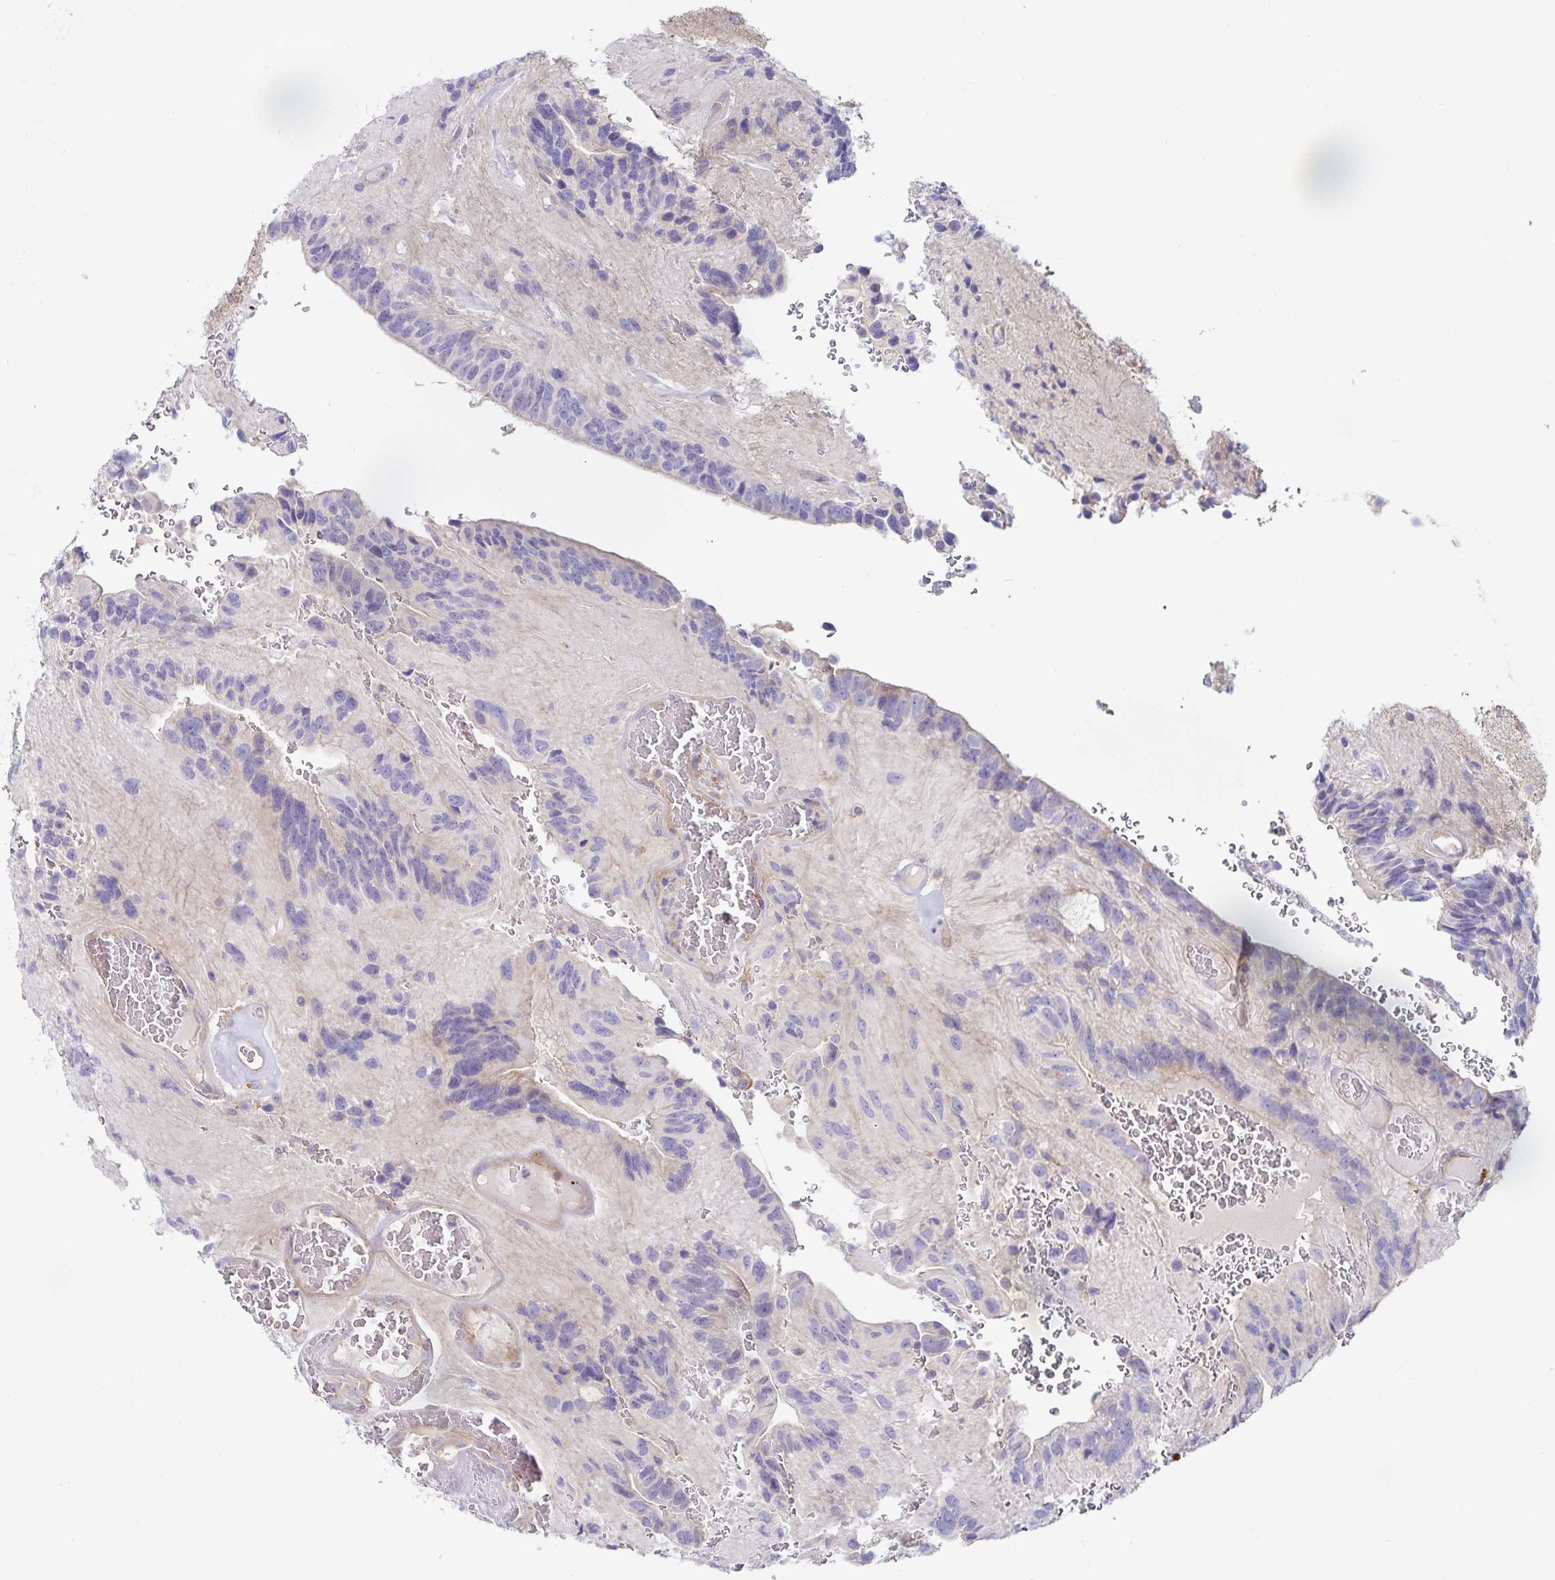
{"staining": {"intensity": "negative", "quantity": "none", "location": "none"}, "tissue": "glioma", "cell_type": "Tumor cells", "image_type": "cancer", "snomed": [{"axis": "morphology", "description": "Glioma, malignant, Low grade"}, {"axis": "topography", "description": "Brain"}], "caption": "Immunohistochemistry micrograph of malignant glioma (low-grade) stained for a protein (brown), which exhibits no staining in tumor cells.", "gene": "METTL22", "patient": {"sex": "male", "age": 31}}